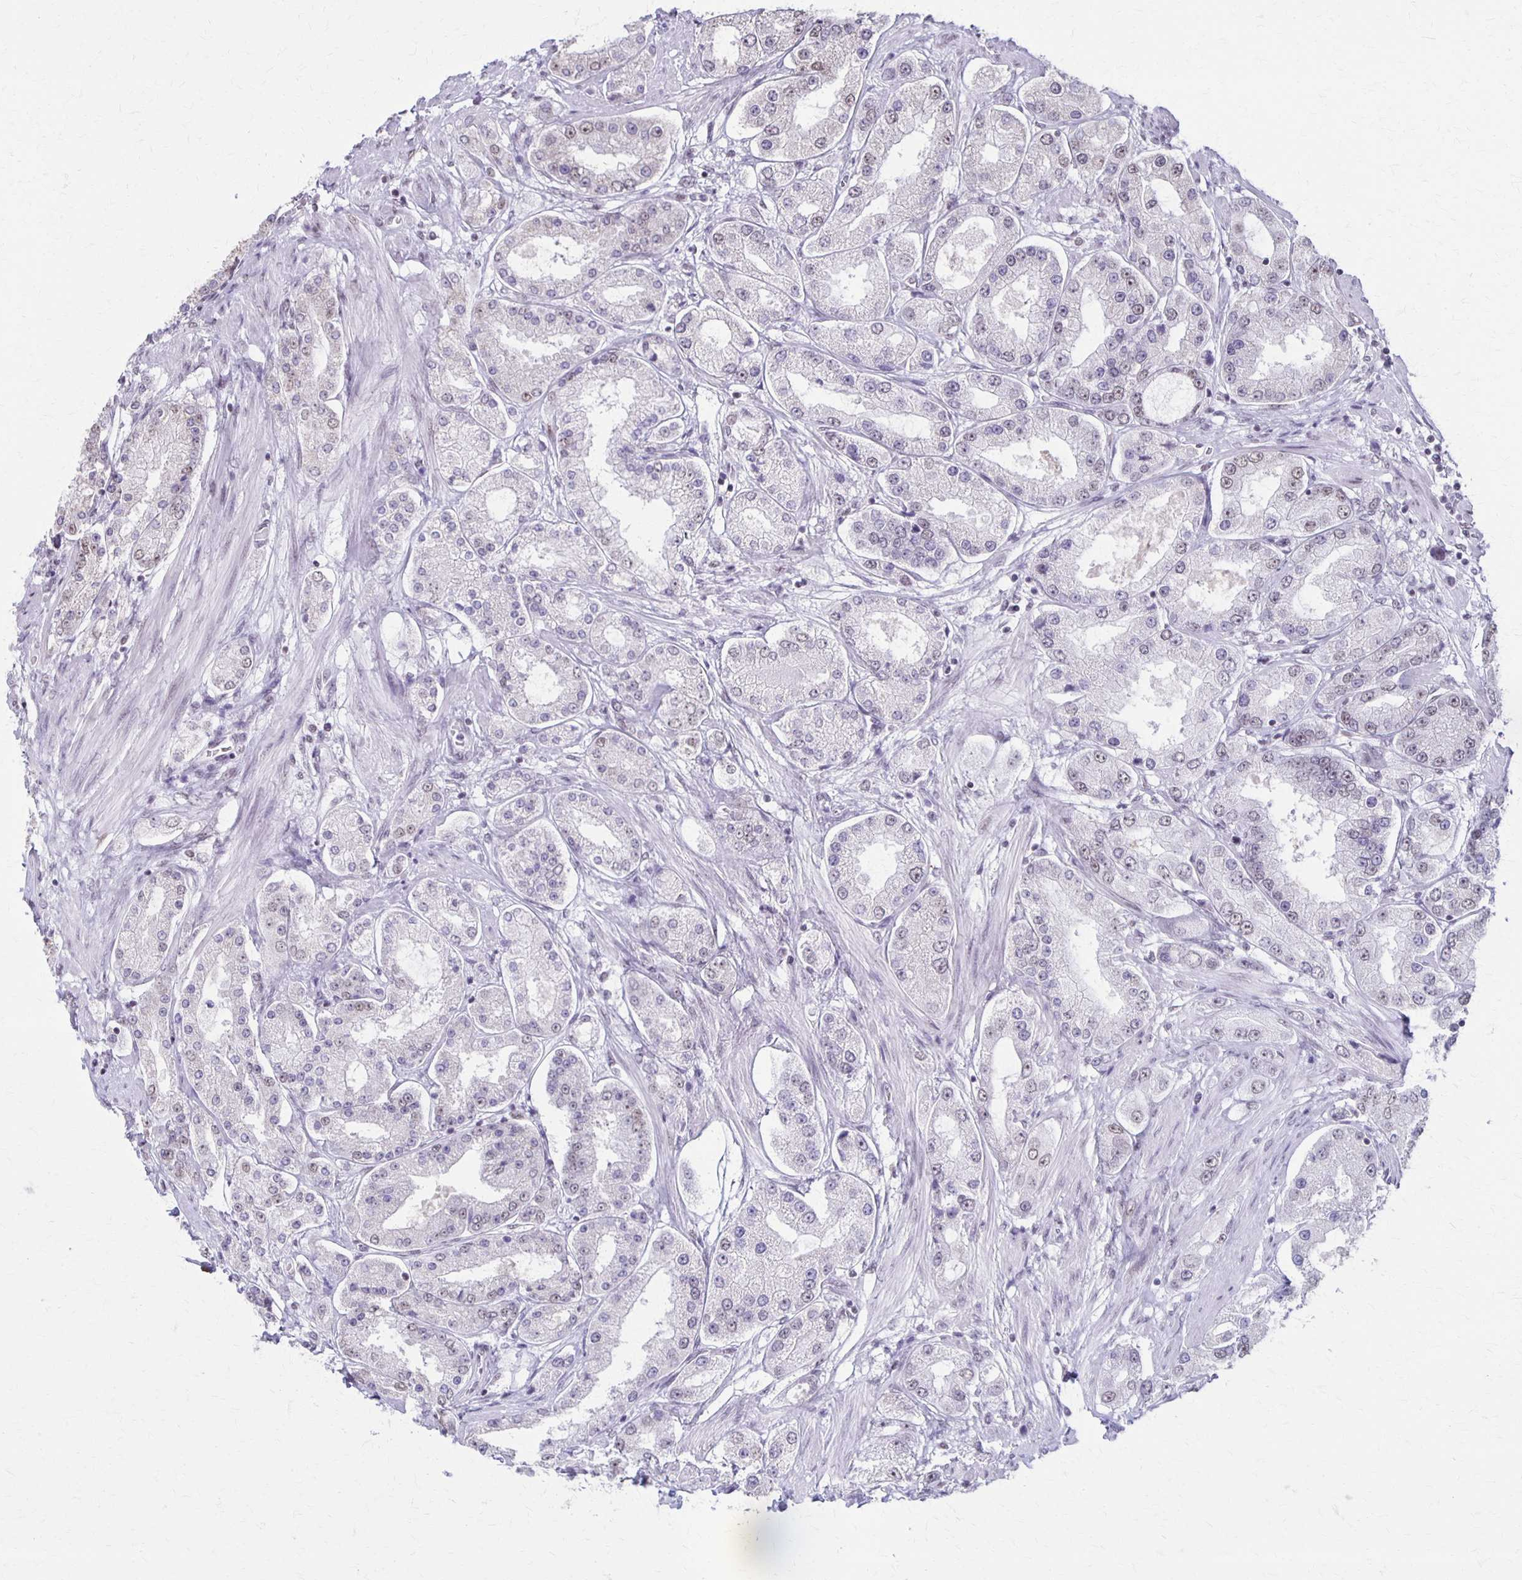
{"staining": {"intensity": "negative", "quantity": "none", "location": "none"}, "tissue": "prostate cancer", "cell_type": "Tumor cells", "image_type": "cancer", "snomed": [{"axis": "morphology", "description": "Adenocarcinoma, High grade"}, {"axis": "topography", "description": "Prostate"}], "caption": "Prostate high-grade adenocarcinoma was stained to show a protein in brown. There is no significant expression in tumor cells. (Brightfield microscopy of DAB immunohistochemistry at high magnification).", "gene": "XRCC6", "patient": {"sex": "male", "age": 69}}